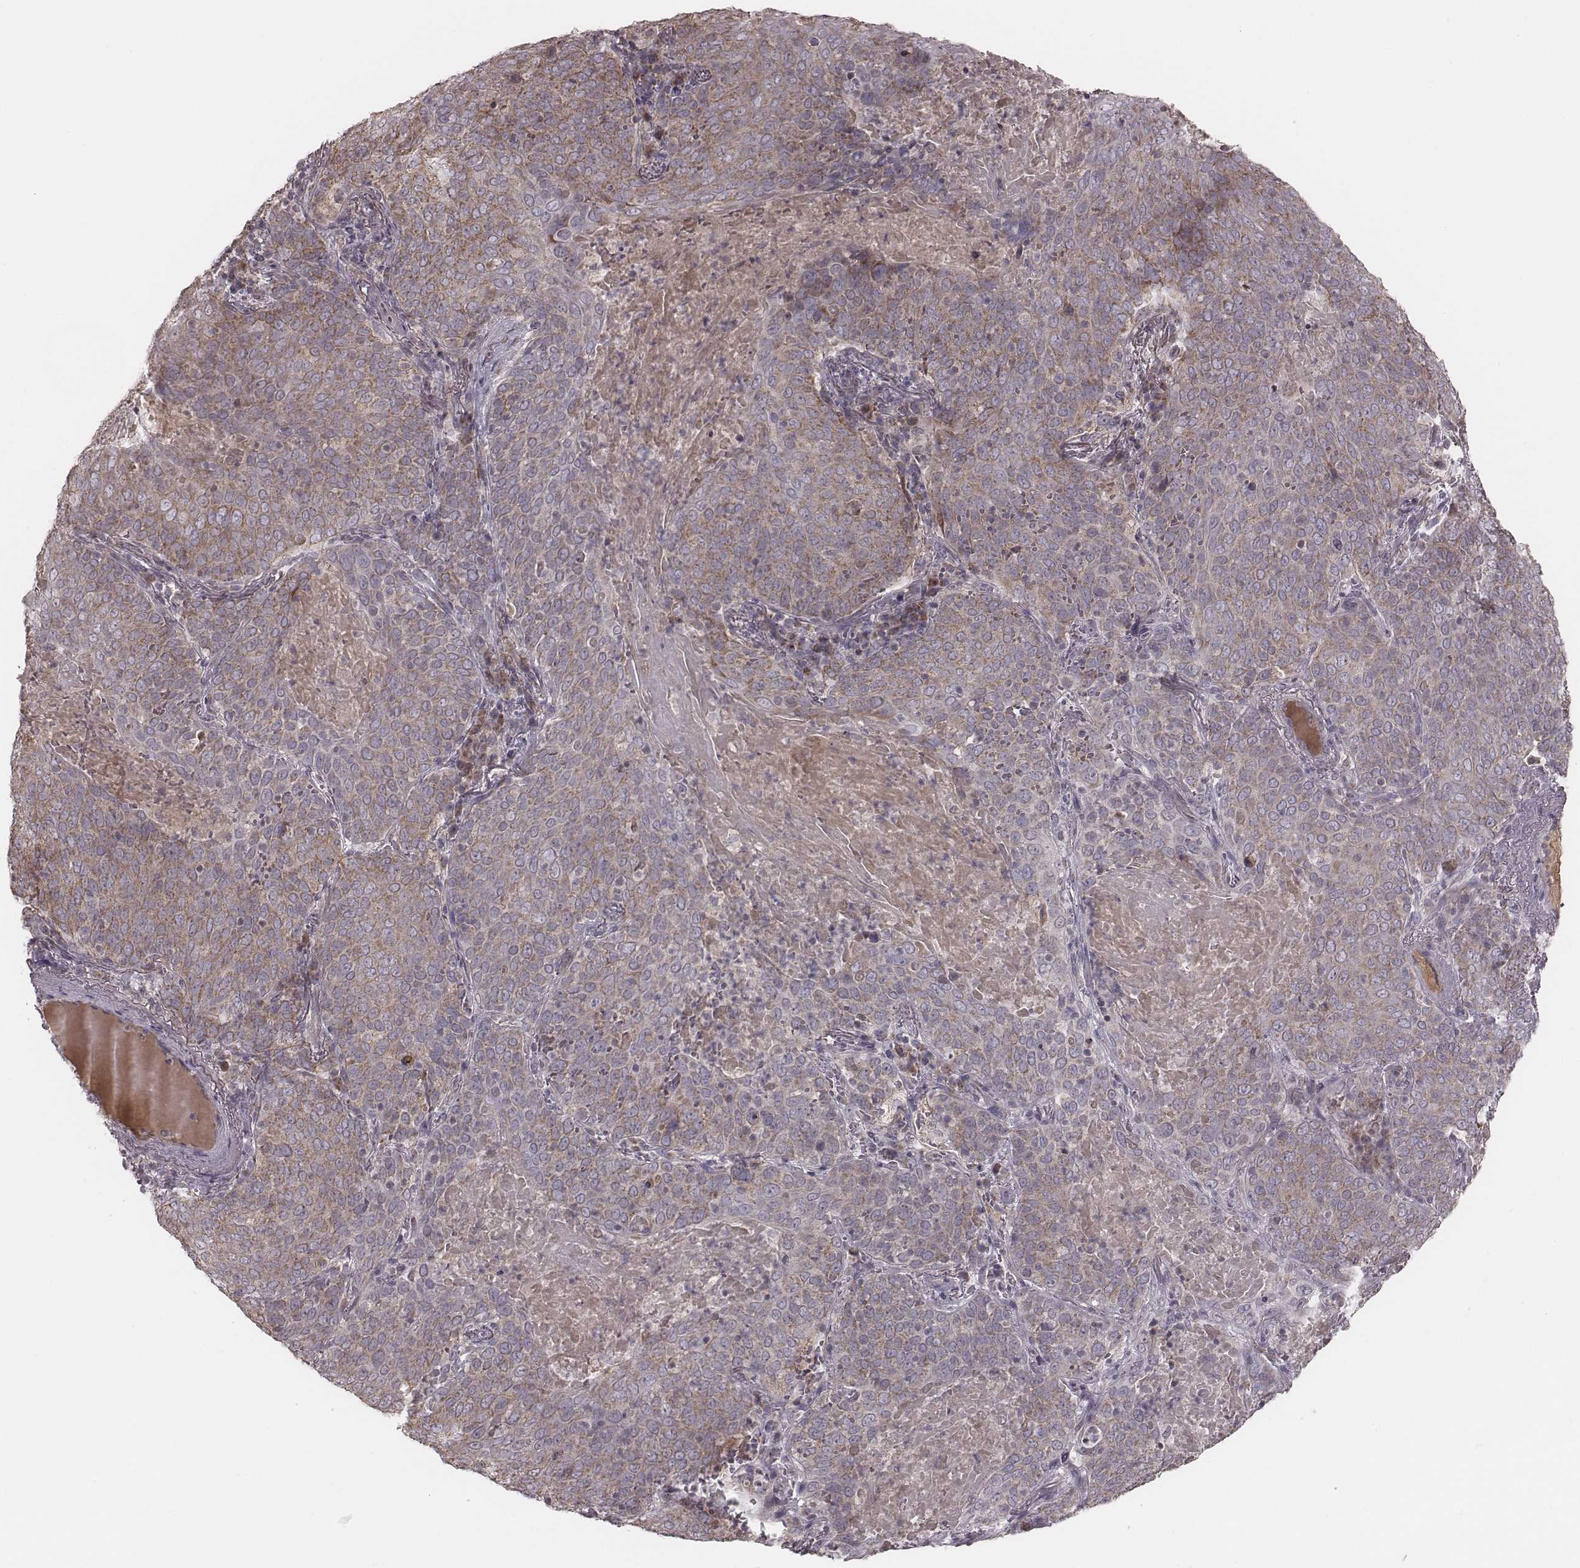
{"staining": {"intensity": "weak", "quantity": "25%-75%", "location": "cytoplasmic/membranous"}, "tissue": "lung cancer", "cell_type": "Tumor cells", "image_type": "cancer", "snomed": [{"axis": "morphology", "description": "Squamous cell carcinoma, NOS"}, {"axis": "topography", "description": "Lung"}], "caption": "The micrograph displays staining of lung cancer (squamous cell carcinoma), revealing weak cytoplasmic/membranous protein expression (brown color) within tumor cells. The staining was performed using DAB (3,3'-diaminobenzidine), with brown indicating positive protein expression. Nuclei are stained blue with hematoxylin.", "gene": "MRPS27", "patient": {"sex": "male", "age": 82}}